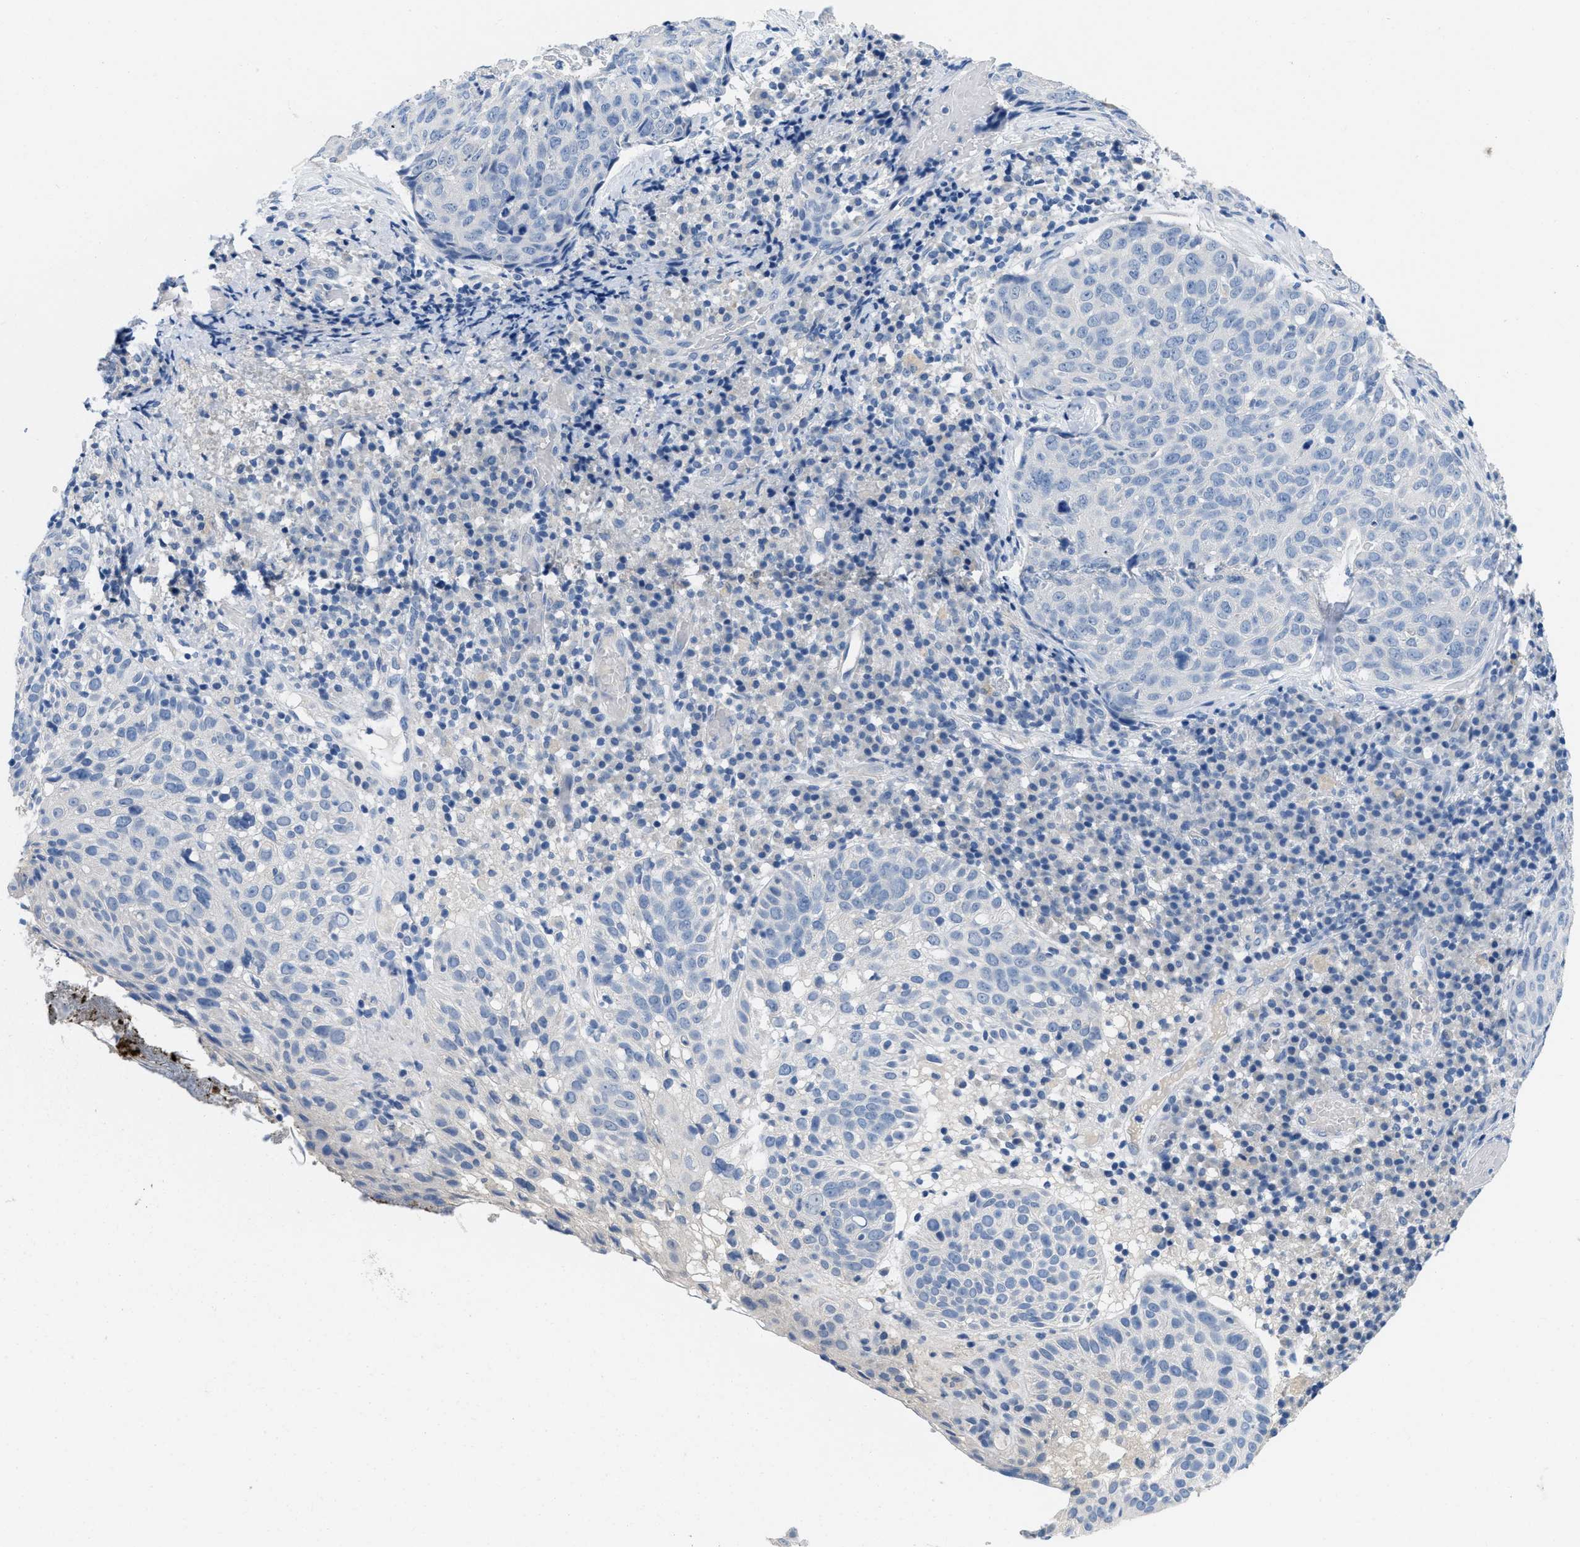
{"staining": {"intensity": "negative", "quantity": "none", "location": "none"}, "tissue": "skin cancer", "cell_type": "Tumor cells", "image_type": "cancer", "snomed": [{"axis": "morphology", "description": "Squamous cell carcinoma in situ, NOS"}, {"axis": "morphology", "description": "Squamous cell carcinoma, NOS"}, {"axis": "topography", "description": "Skin"}], "caption": "This is an immunohistochemistry (IHC) image of skin cancer. There is no expression in tumor cells.", "gene": "PYY", "patient": {"sex": "male", "age": 93}}